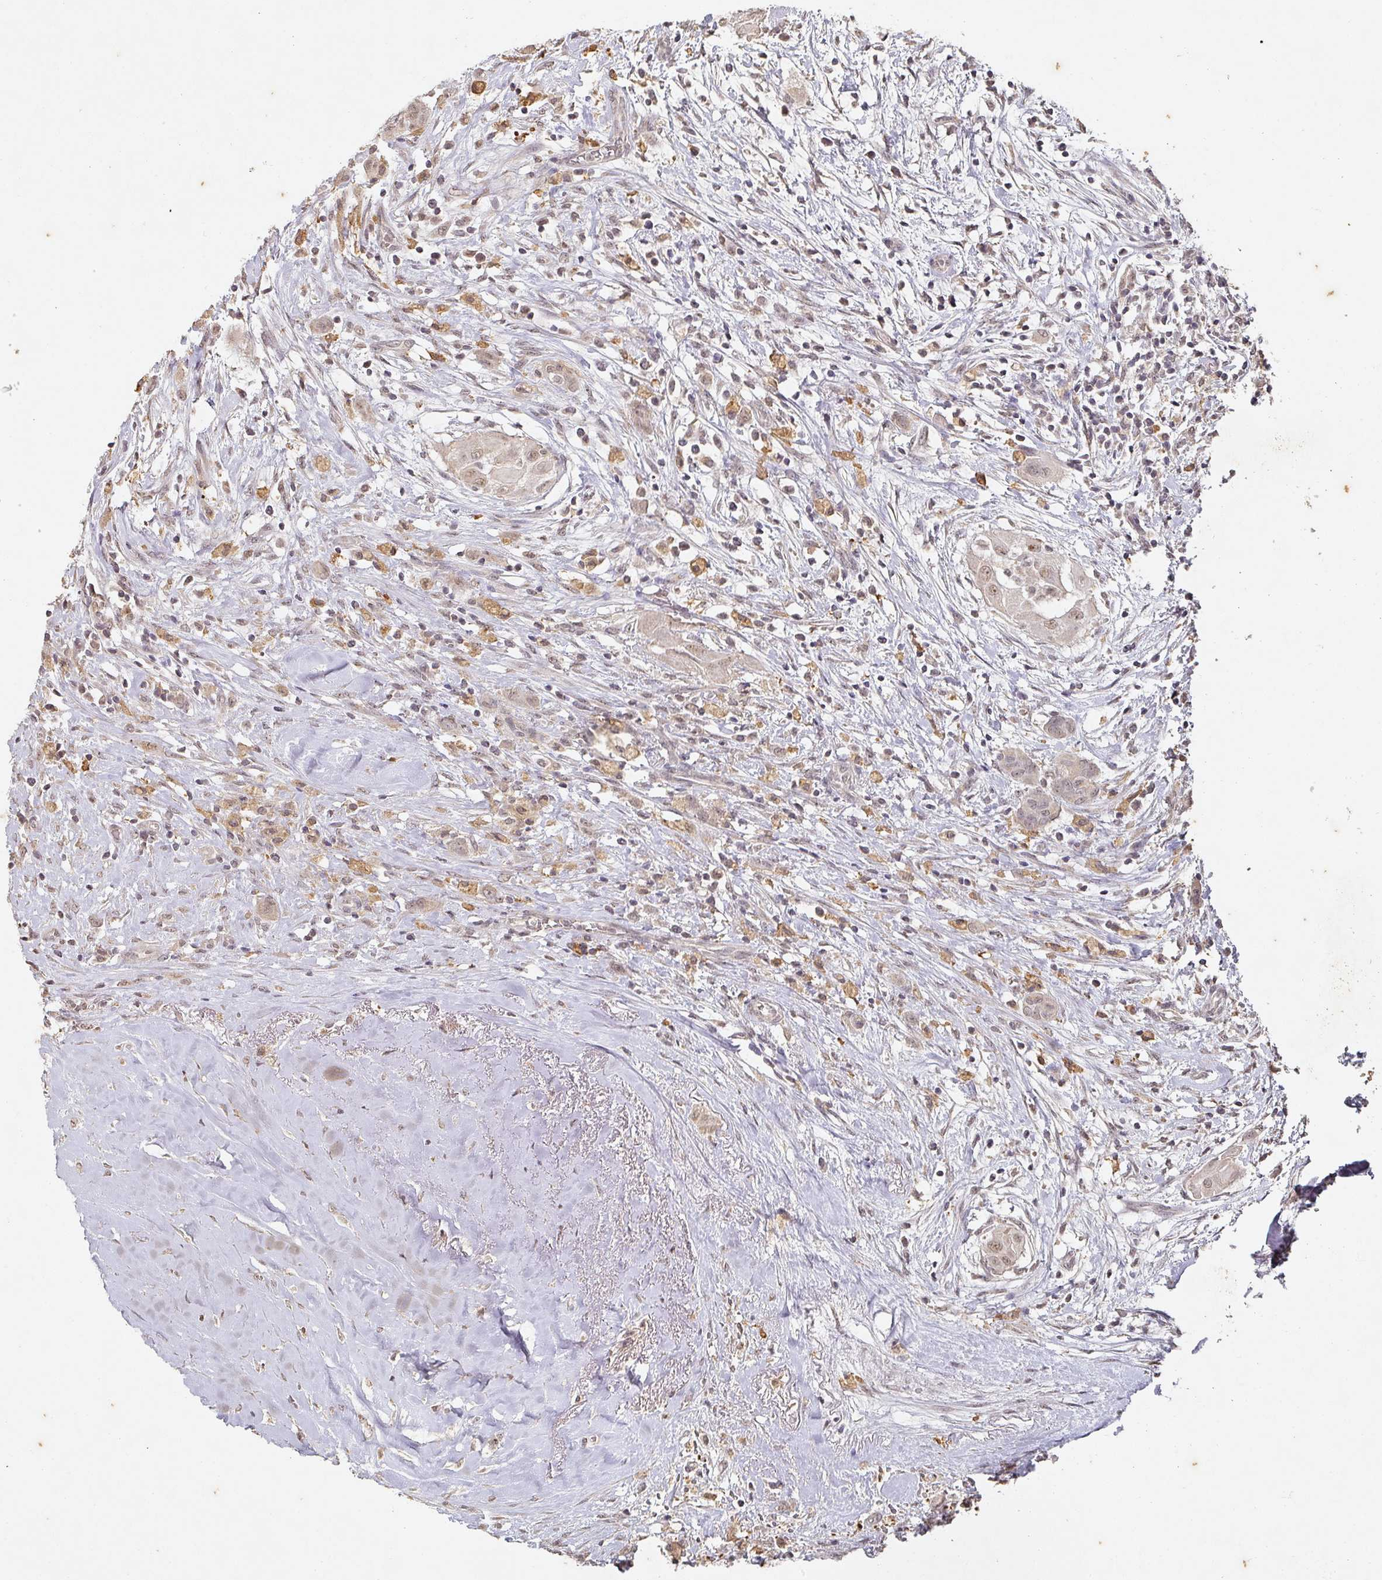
{"staining": {"intensity": "weak", "quantity": "<25%", "location": "nuclear"}, "tissue": "thyroid cancer", "cell_type": "Tumor cells", "image_type": "cancer", "snomed": [{"axis": "morphology", "description": "Papillary adenocarcinoma, NOS"}, {"axis": "topography", "description": "Thyroid gland"}], "caption": "IHC of papillary adenocarcinoma (thyroid) shows no expression in tumor cells.", "gene": "CAPN5", "patient": {"sex": "female", "age": 59}}